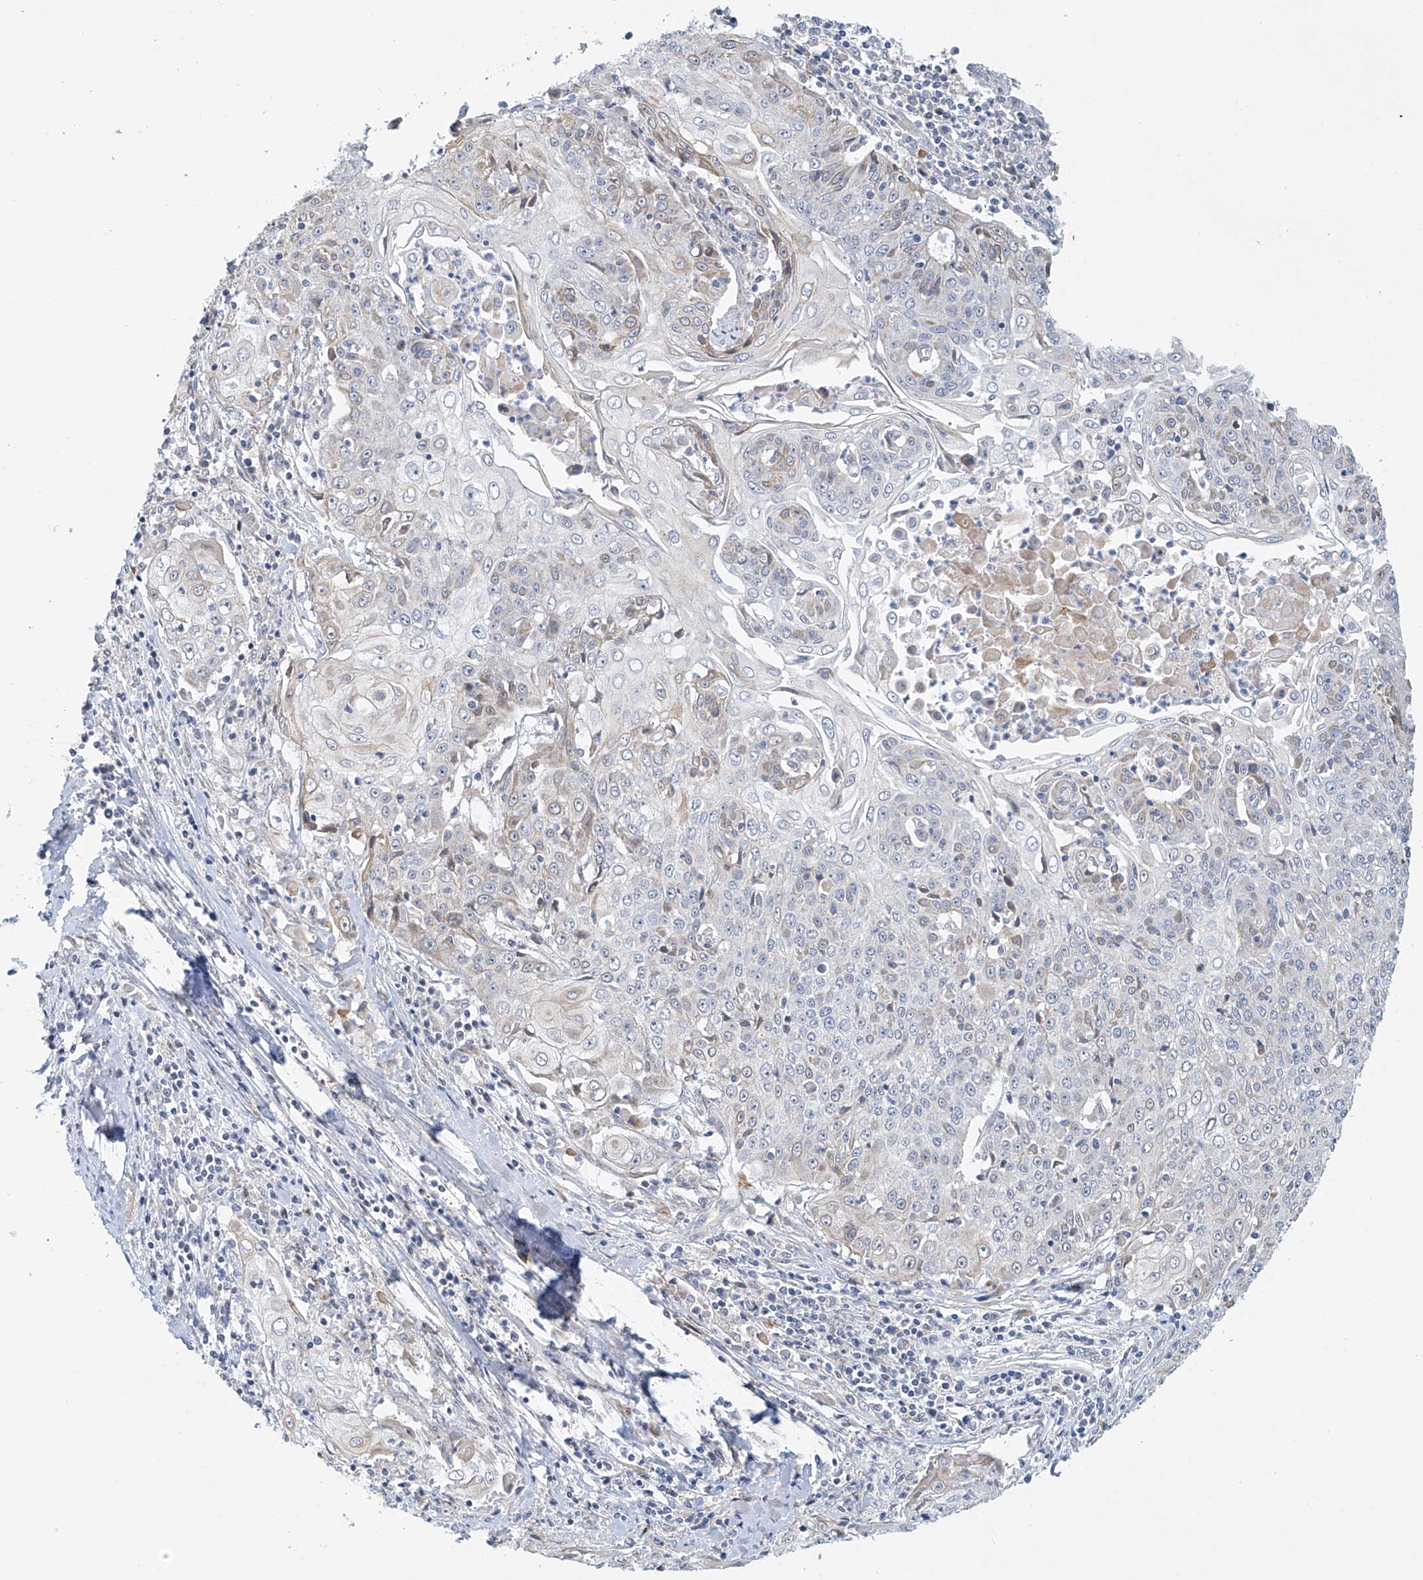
{"staining": {"intensity": "negative", "quantity": "none", "location": "none"}, "tissue": "cervical cancer", "cell_type": "Tumor cells", "image_type": "cancer", "snomed": [{"axis": "morphology", "description": "Squamous cell carcinoma, NOS"}, {"axis": "topography", "description": "Cervix"}], "caption": "Squamous cell carcinoma (cervical) was stained to show a protein in brown. There is no significant staining in tumor cells.", "gene": "ZNF641", "patient": {"sex": "female", "age": 48}}